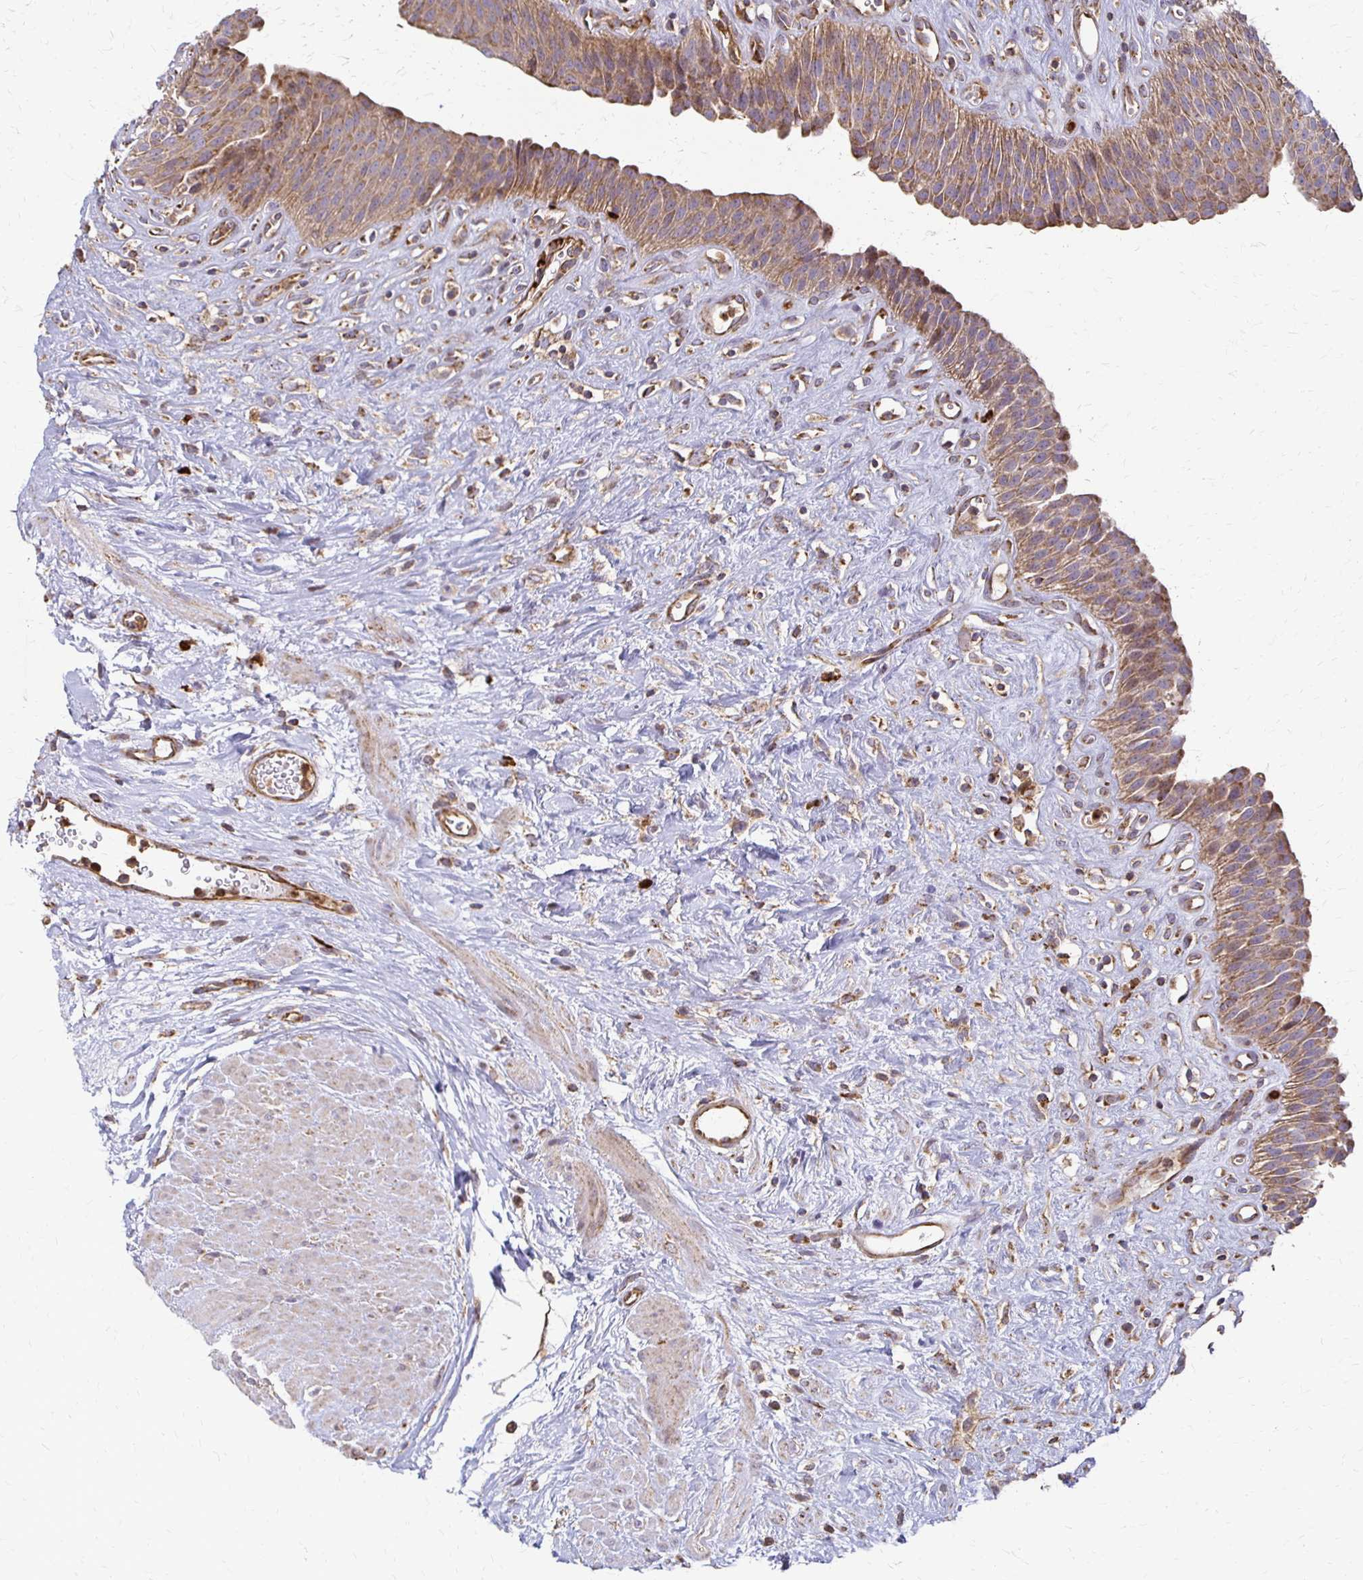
{"staining": {"intensity": "moderate", "quantity": ">75%", "location": "cytoplasmic/membranous"}, "tissue": "urinary bladder", "cell_type": "Urothelial cells", "image_type": "normal", "snomed": [{"axis": "morphology", "description": "Normal tissue, NOS"}, {"axis": "topography", "description": "Urinary bladder"}], "caption": "Immunohistochemical staining of unremarkable human urinary bladder exhibits moderate cytoplasmic/membranous protein expression in approximately >75% of urothelial cells.", "gene": "EIF4EBP2", "patient": {"sex": "female", "age": 56}}